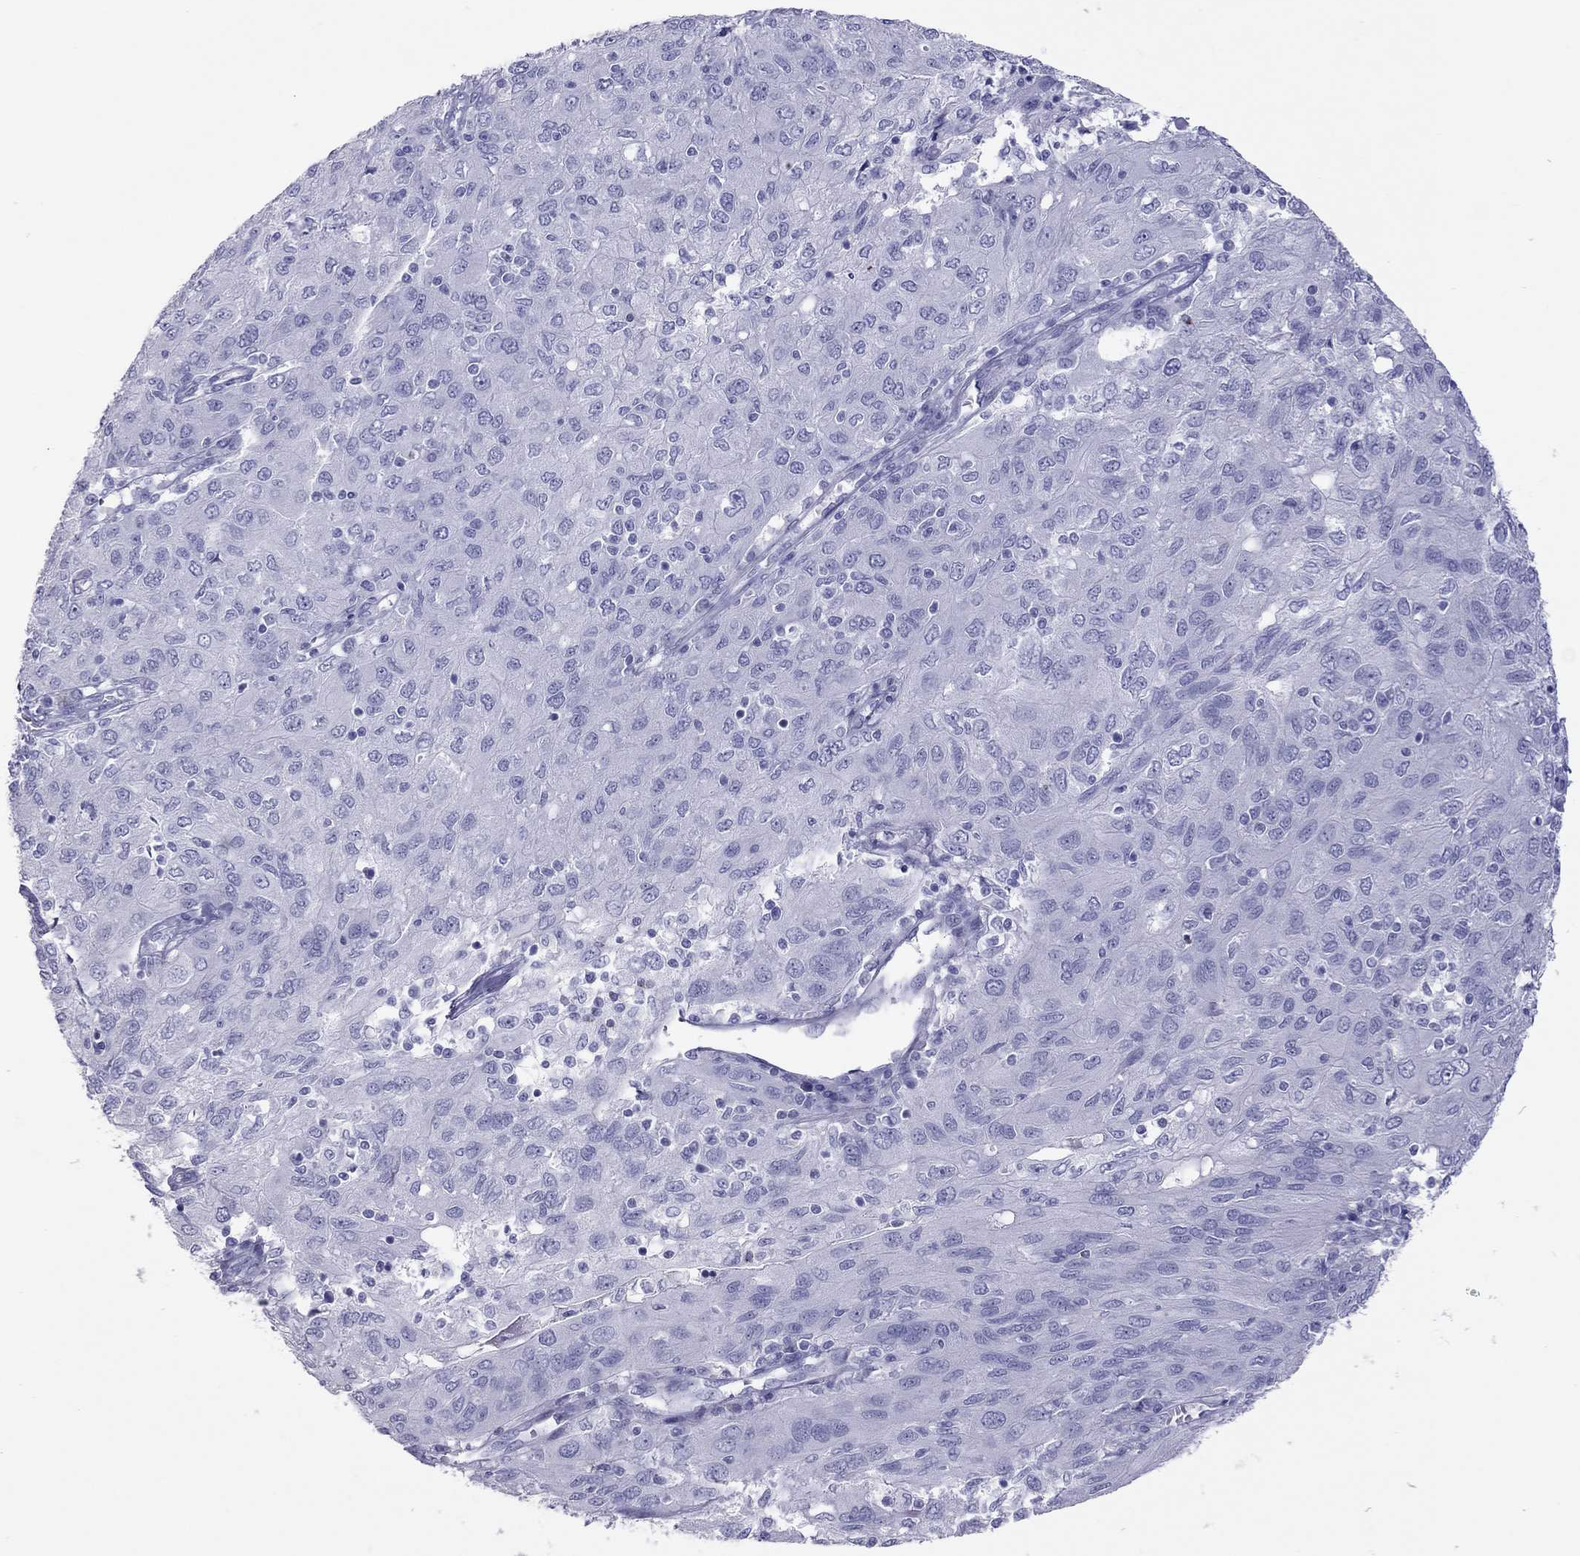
{"staining": {"intensity": "negative", "quantity": "none", "location": "none"}, "tissue": "ovarian cancer", "cell_type": "Tumor cells", "image_type": "cancer", "snomed": [{"axis": "morphology", "description": "Carcinoma, endometroid"}, {"axis": "topography", "description": "Ovary"}], "caption": "The immunohistochemistry (IHC) micrograph has no significant positivity in tumor cells of ovarian endometroid carcinoma tissue.", "gene": "STAG3", "patient": {"sex": "female", "age": 50}}